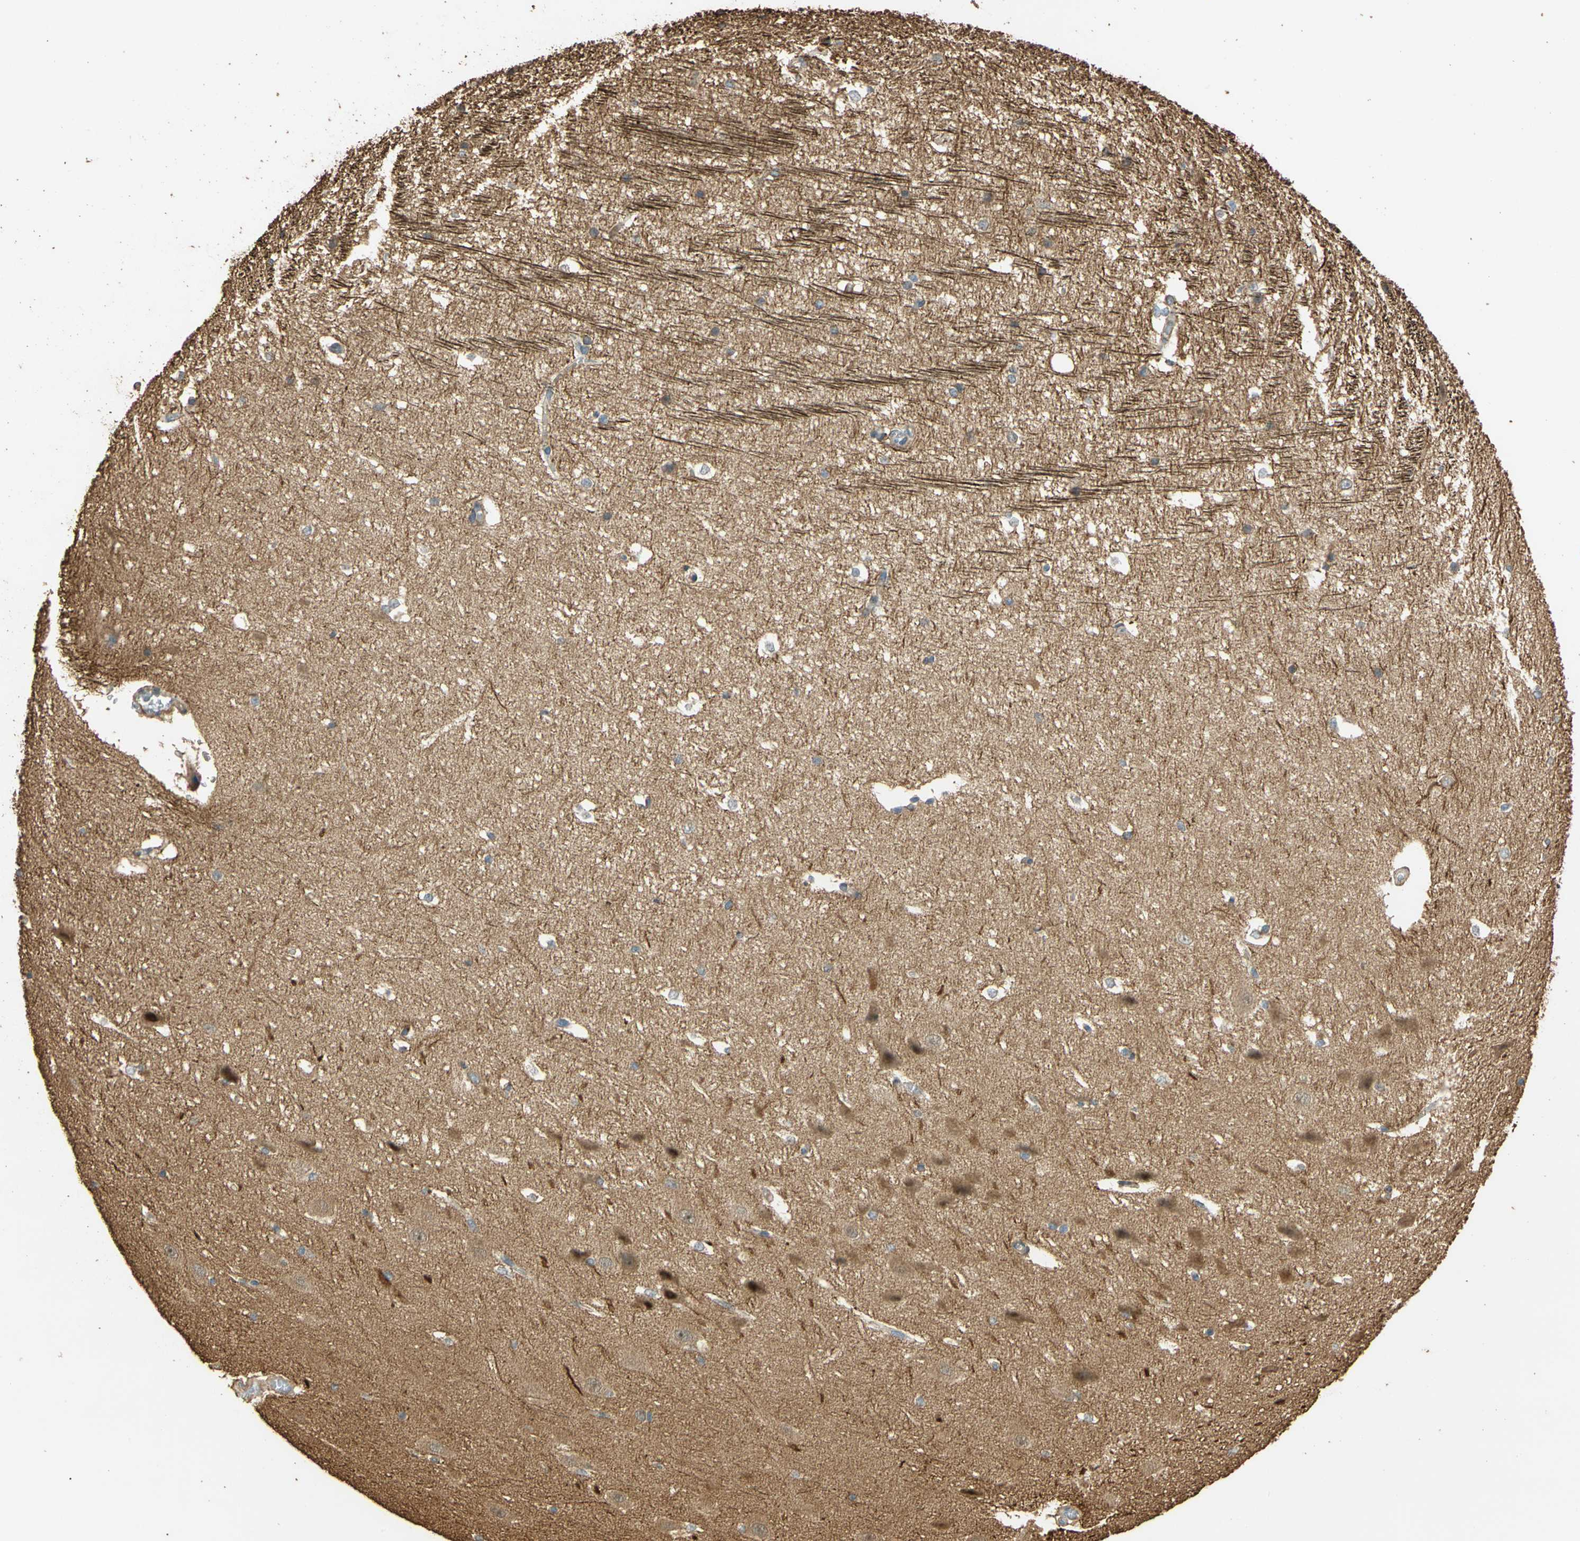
{"staining": {"intensity": "negative", "quantity": "none", "location": "none"}, "tissue": "hippocampus", "cell_type": "Glial cells", "image_type": "normal", "snomed": [{"axis": "morphology", "description": "Normal tissue, NOS"}, {"axis": "topography", "description": "Hippocampus"}], "caption": "A photomicrograph of hippocampus stained for a protein reveals no brown staining in glial cells.", "gene": "MGRN1", "patient": {"sex": "female", "age": 19}}